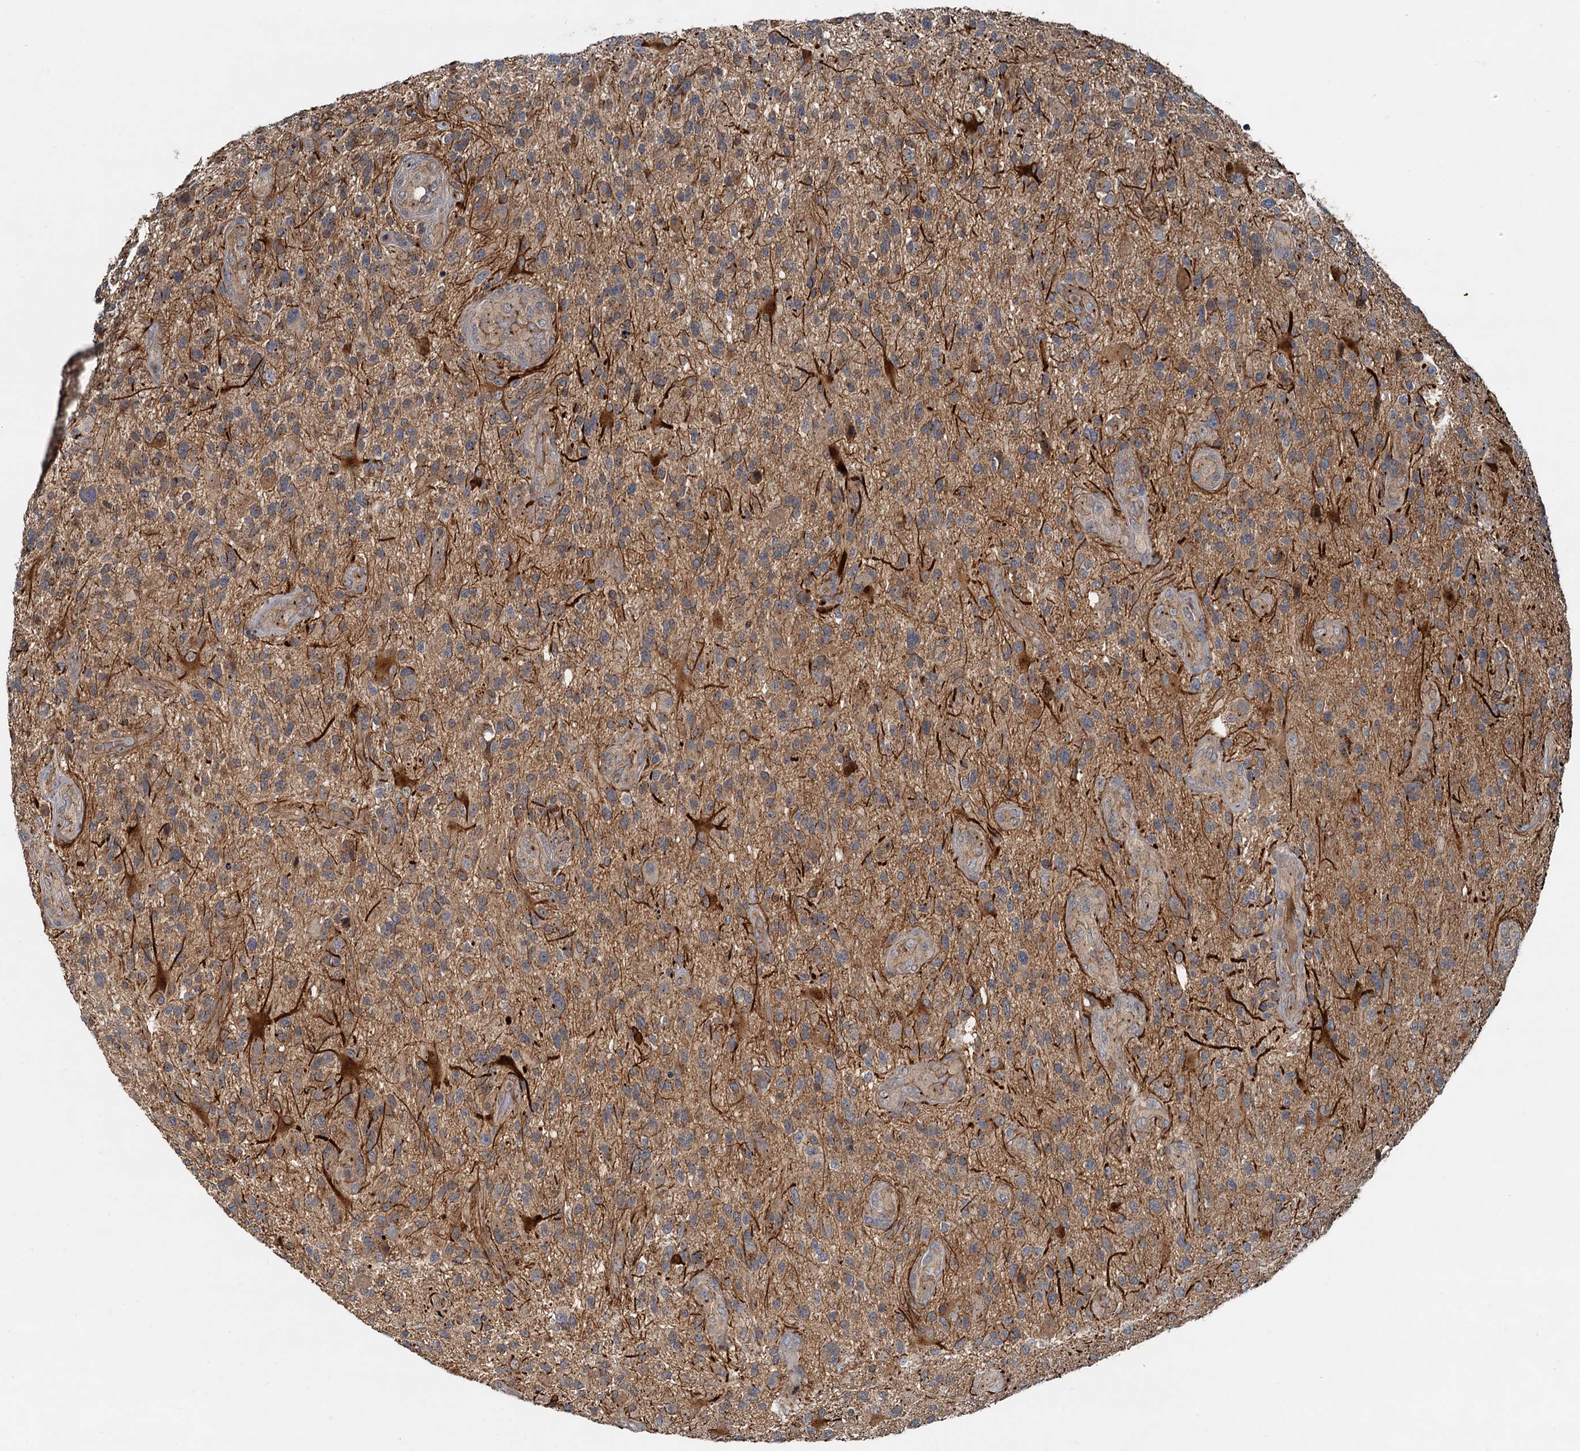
{"staining": {"intensity": "weak", "quantity": "25%-75%", "location": "cytoplasmic/membranous"}, "tissue": "glioma", "cell_type": "Tumor cells", "image_type": "cancer", "snomed": [{"axis": "morphology", "description": "Glioma, malignant, High grade"}, {"axis": "topography", "description": "Brain"}], "caption": "This micrograph shows IHC staining of human malignant high-grade glioma, with low weak cytoplasmic/membranous staining in about 25%-75% of tumor cells.", "gene": "CEP68", "patient": {"sex": "male", "age": 47}}